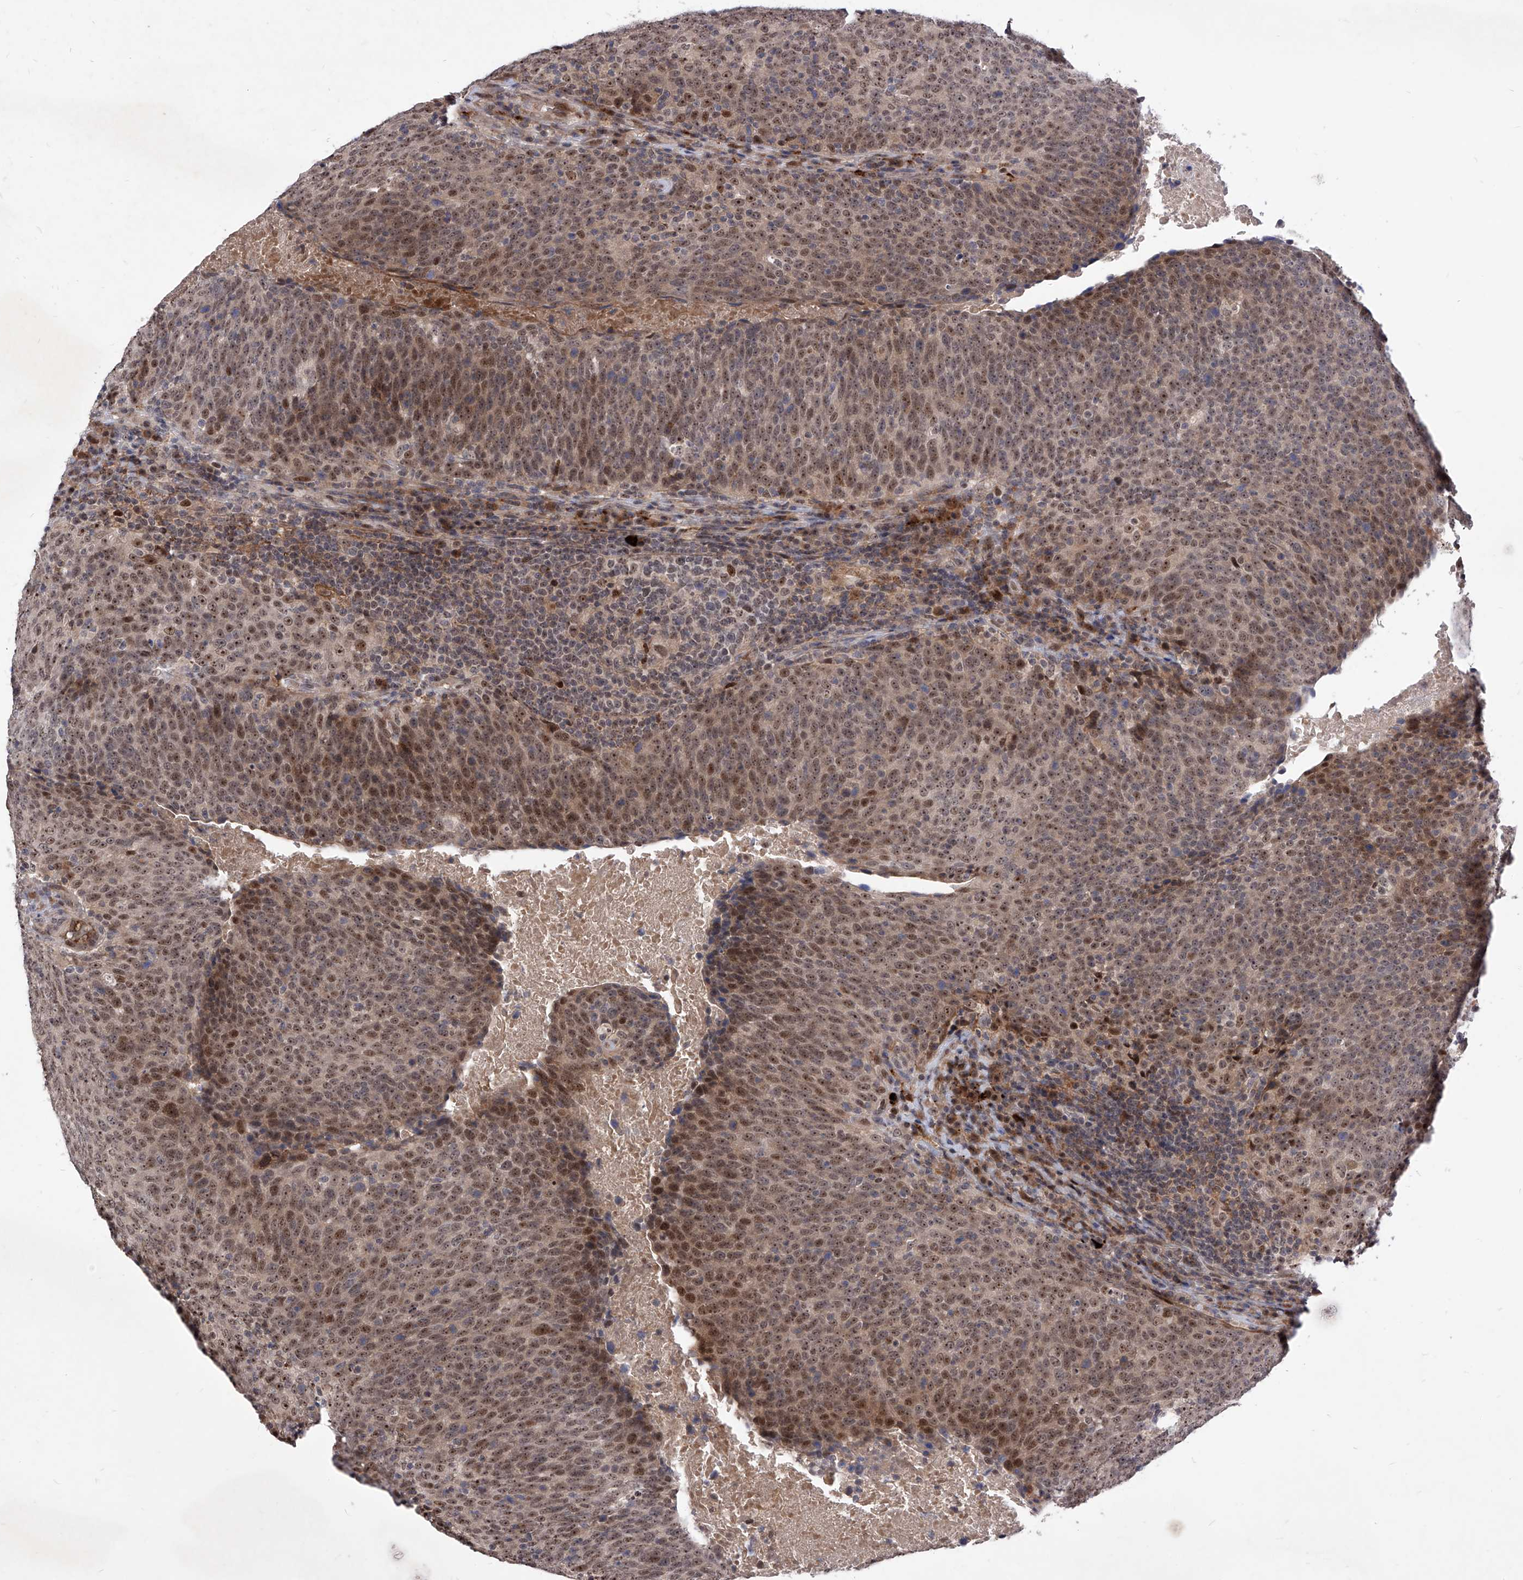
{"staining": {"intensity": "moderate", "quantity": ">75%", "location": "cytoplasmic/membranous,nuclear"}, "tissue": "head and neck cancer", "cell_type": "Tumor cells", "image_type": "cancer", "snomed": [{"axis": "morphology", "description": "Squamous cell carcinoma, NOS"}, {"axis": "morphology", "description": "Squamous cell carcinoma, metastatic, NOS"}, {"axis": "topography", "description": "Lymph node"}, {"axis": "topography", "description": "Head-Neck"}], "caption": "A medium amount of moderate cytoplasmic/membranous and nuclear expression is seen in approximately >75% of tumor cells in head and neck cancer (squamous cell carcinoma) tissue.", "gene": "LGR4", "patient": {"sex": "male", "age": 62}}